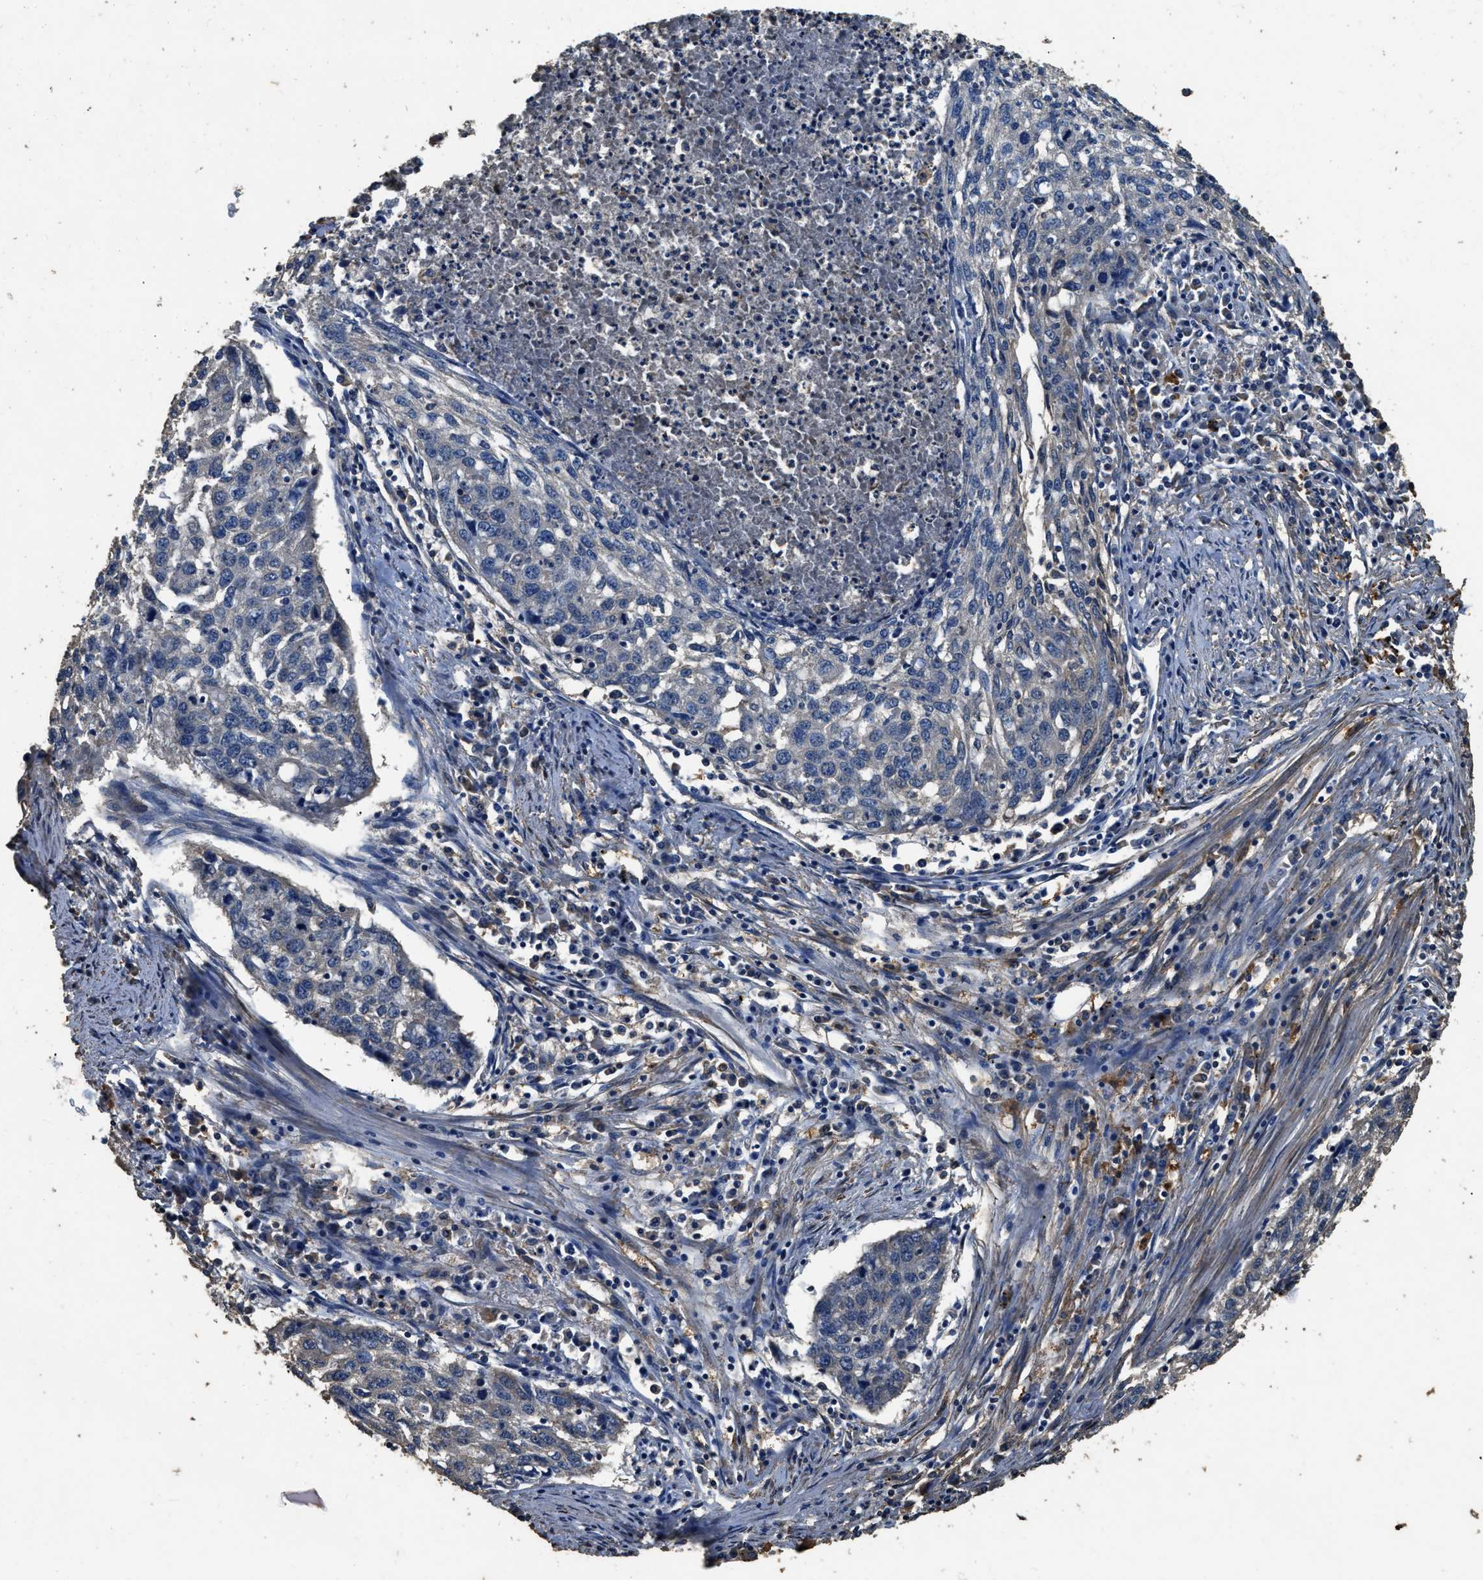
{"staining": {"intensity": "negative", "quantity": "none", "location": "none"}, "tissue": "lung cancer", "cell_type": "Tumor cells", "image_type": "cancer", "snomed": [{"axis": "morphology", "description": "Squamous cell carcinoma, NOS"}, {"axis": "topography", "description": "Lung"}], "caption": "The image exhibits no staining of tumor cells in squamous cell carcinoma (lung).", "gene": "MIB1", "patient": {"sex": "female", "age": 63}}